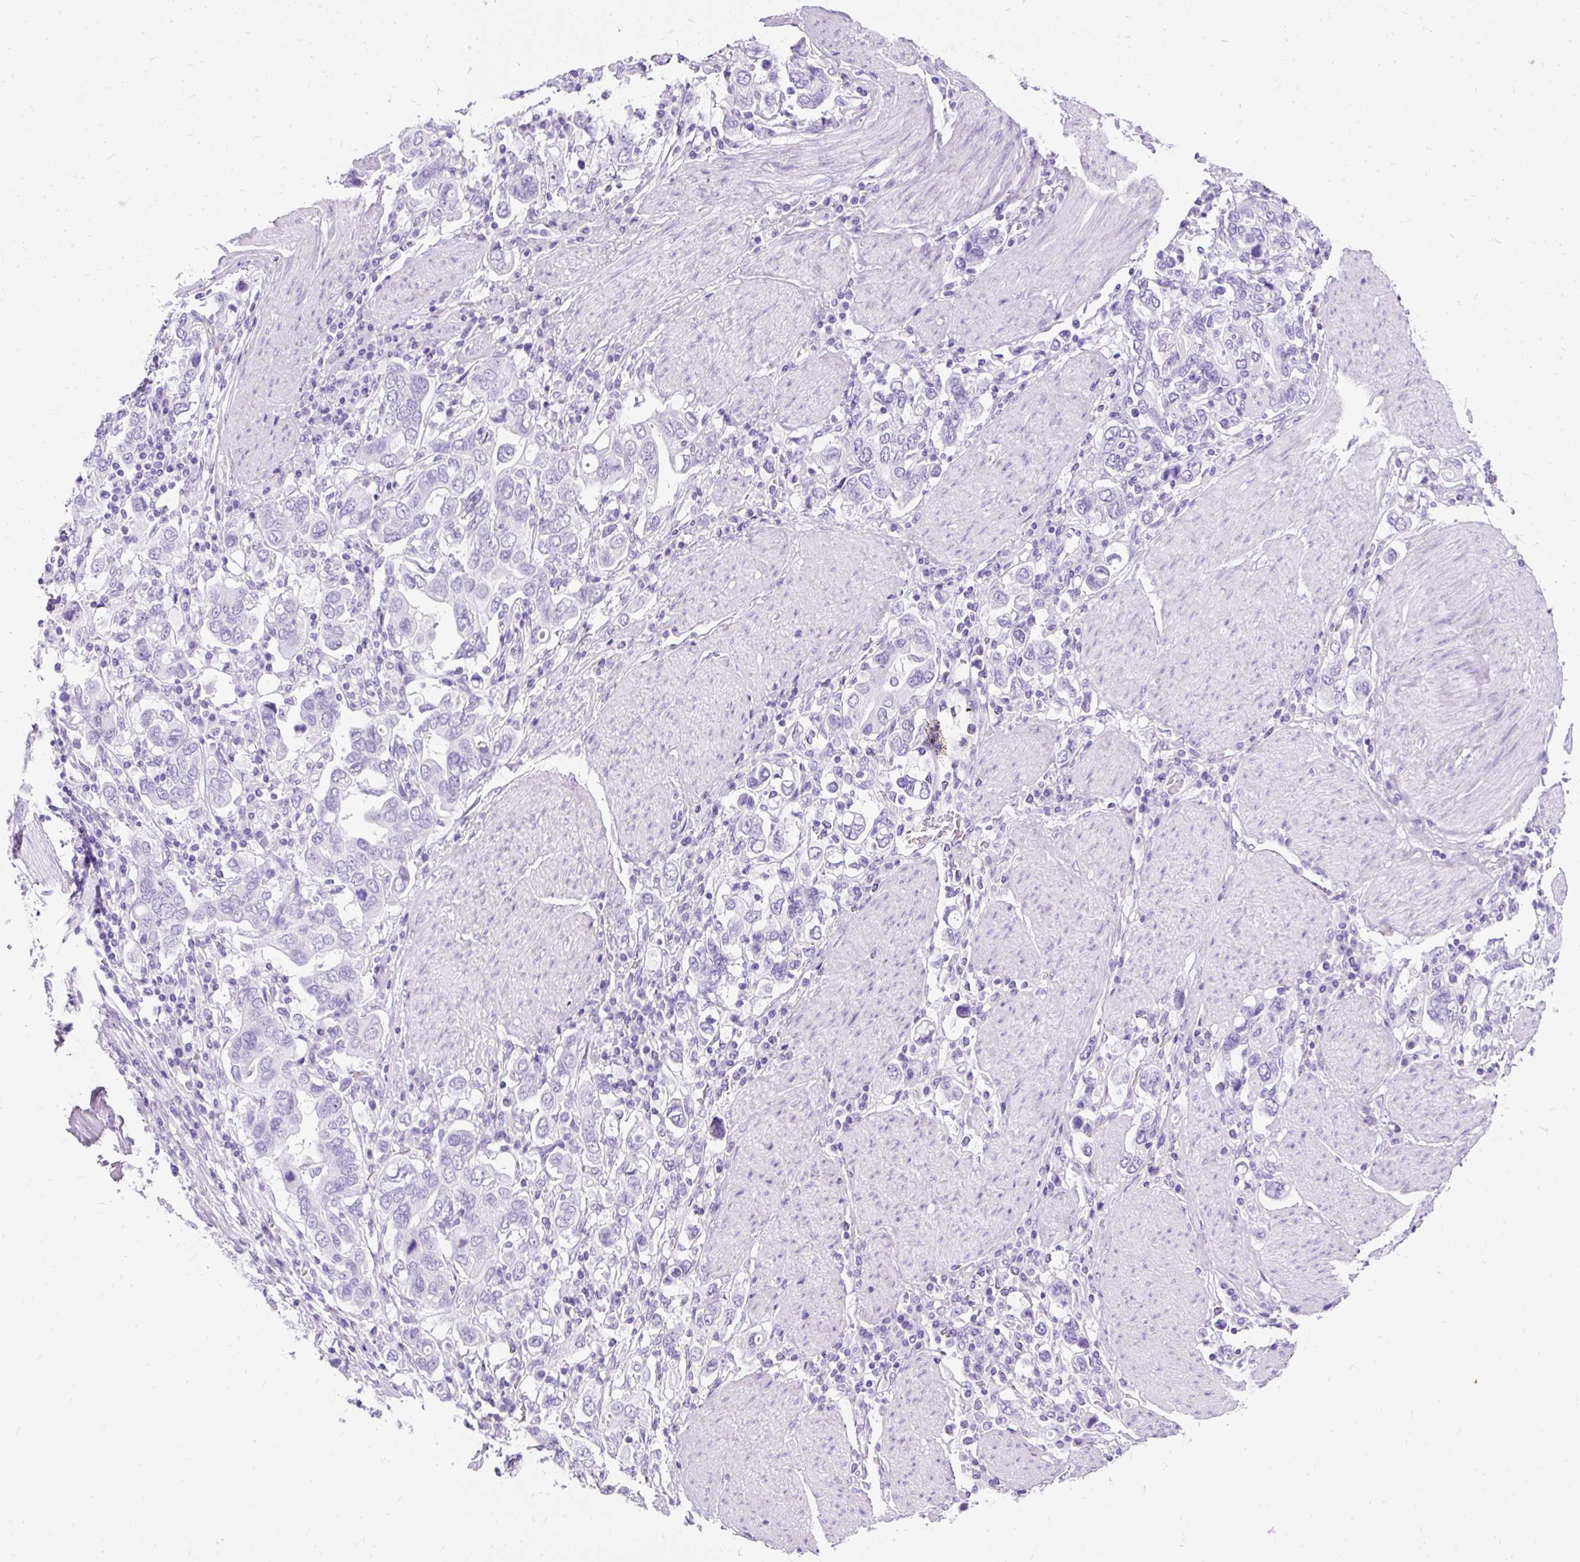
{"staining": {"intensity": "negative", "quantity": "none", "location": "none"}, "tissue": "stomach cancer", "cell_type": "Tumor cells", "image_type": "cancer", "snomed": [{"axis": "morphology", "description": "Adenocarcinoma, NOS"}, {"axis": "topography", "description": "Stomach, upper"}], "caption": "Tumor cells show no significant expression in adenocarcinoma (stomach).", "gene": "PVALB", "patient": {"sex": "male", "age": 62}}